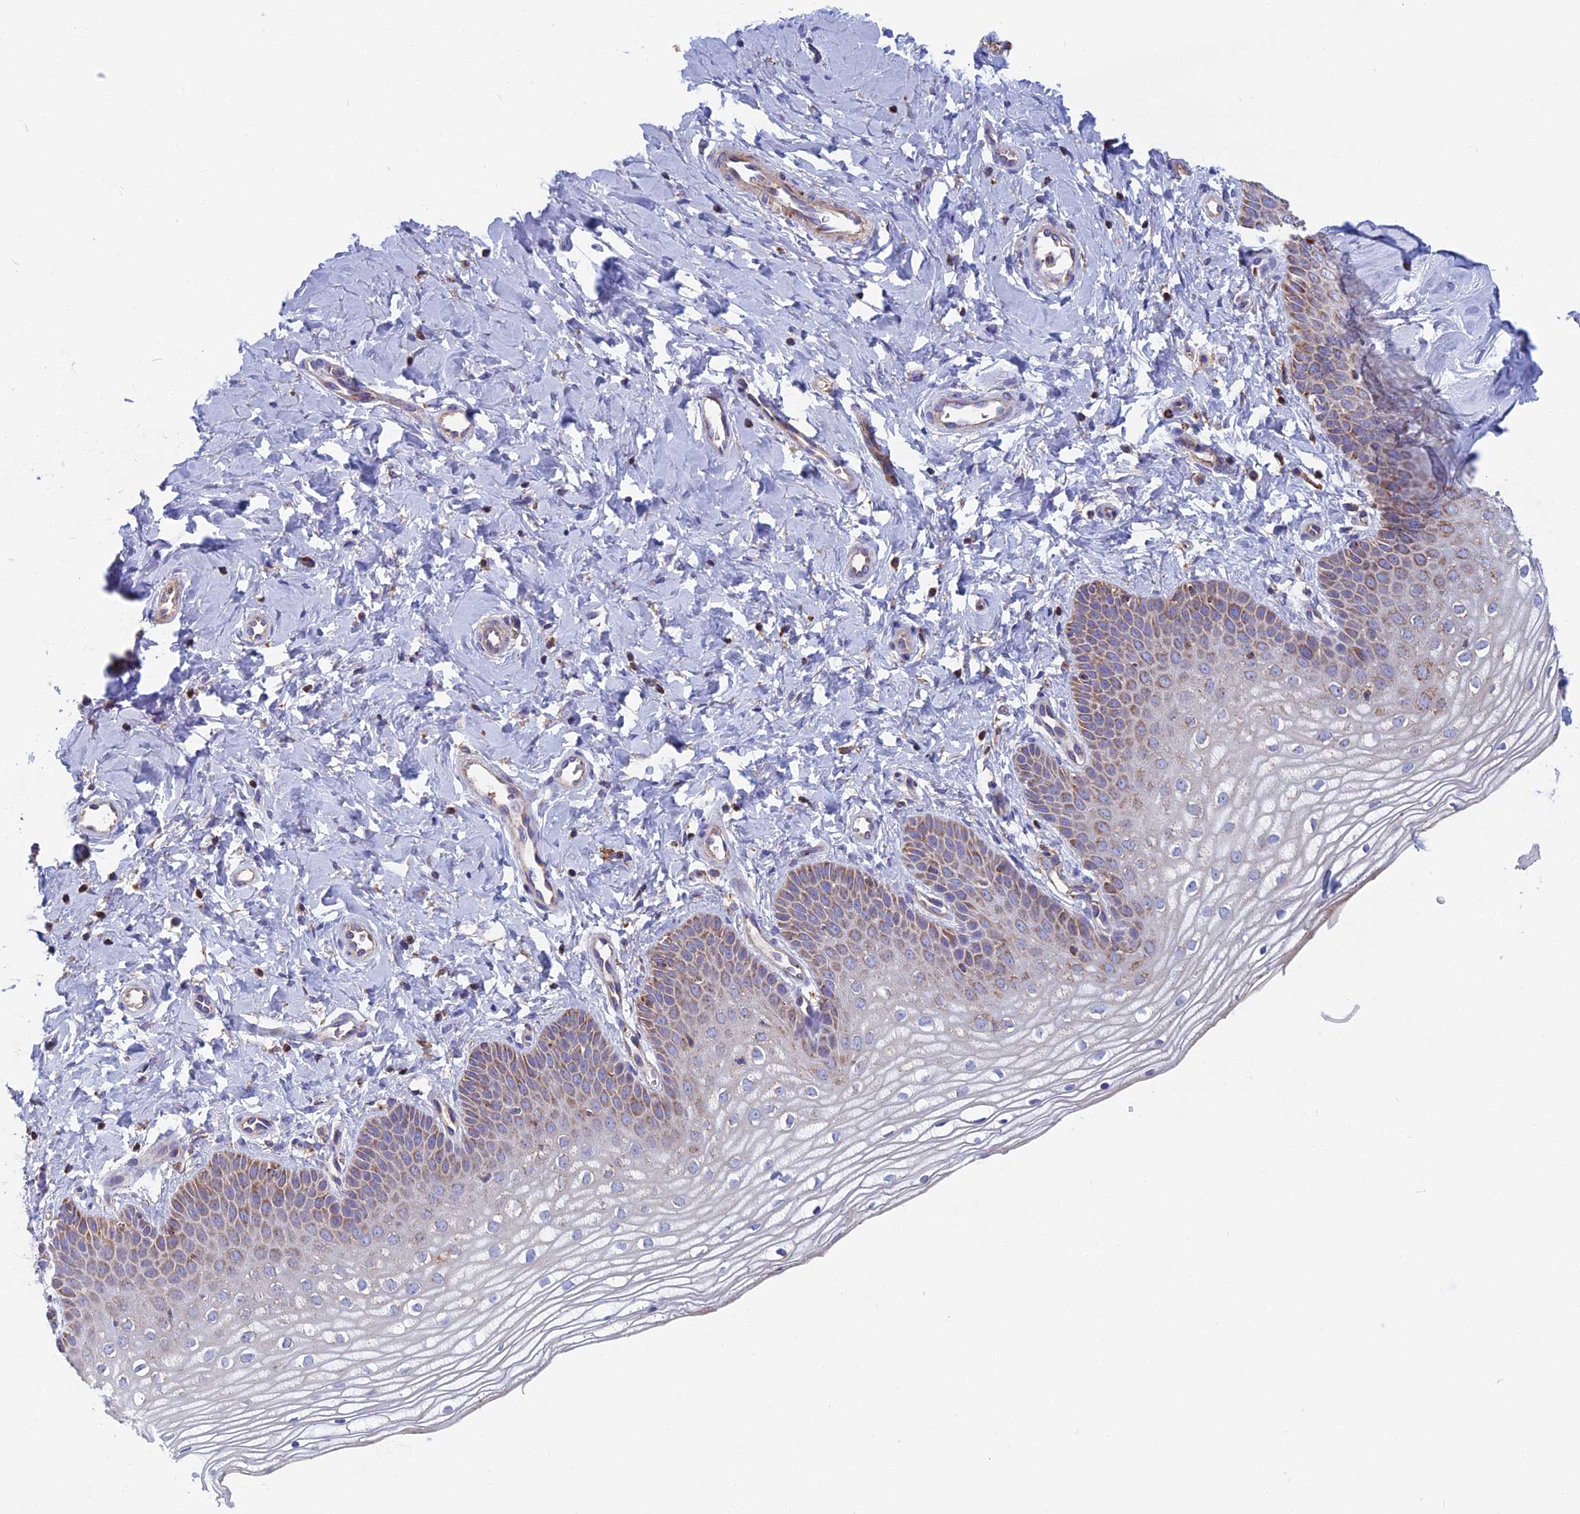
{"staining": {"intensity": "moderate", "quantity": "25%-75%", "location": "cytoplasmic/membranous"}, "tissue": "vagina", "cell_type": "Squamous epithelial cells", "image_type": "normal", "snomed": [{"axis": "morphology", "description": "Normal tissue, NOS"}, {"axis": "topography", "description": "Vagina"}], "caption": "A photomicrograph showing moderate cytoplasmic/membranous expression in approximately 25%-75% of squamous epithelial cells in benign vagina, as visualized by brown immunohistochemical staining.", "gene": "HSD17B8", "patient": {"sex": "female", "age": 68}}